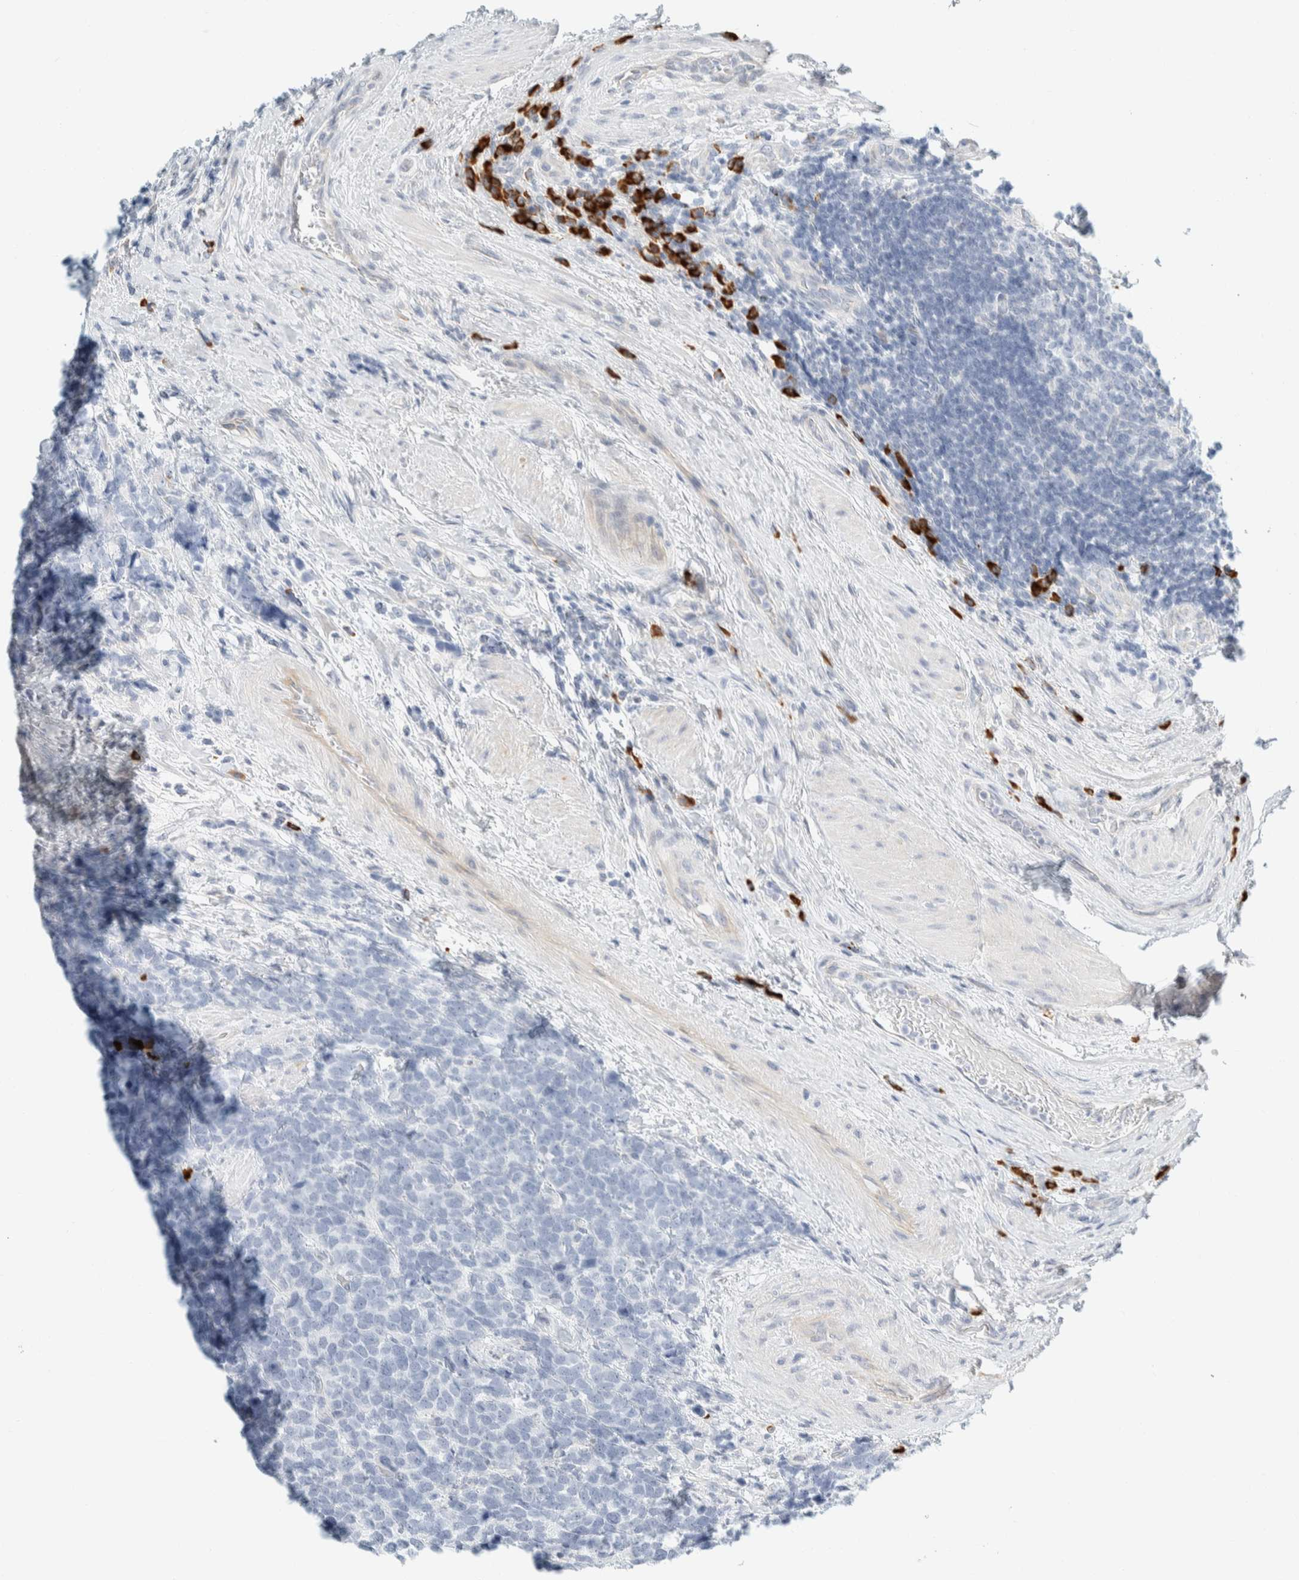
{"staining": {"intensity": "negative", "quantity": "none", "location": "none"}, "tissue": "urothelial cancer", "cell_type": "Tumor cells", "image_type": "cancer", "snomed": [{"axis": "morphology", "description": "Urothelial carcinoma, High grade"}, {"axis": "topography", "description": "Urinary bladder"}], "caption": "This is an immunohistochemistry (IHC) photomicrograph of human urothelial carcinoma (high-grade). There is no expression in tumor cells.", "gene": "ARHGAP27", "patient": {"sex": "female", "age": 82}}